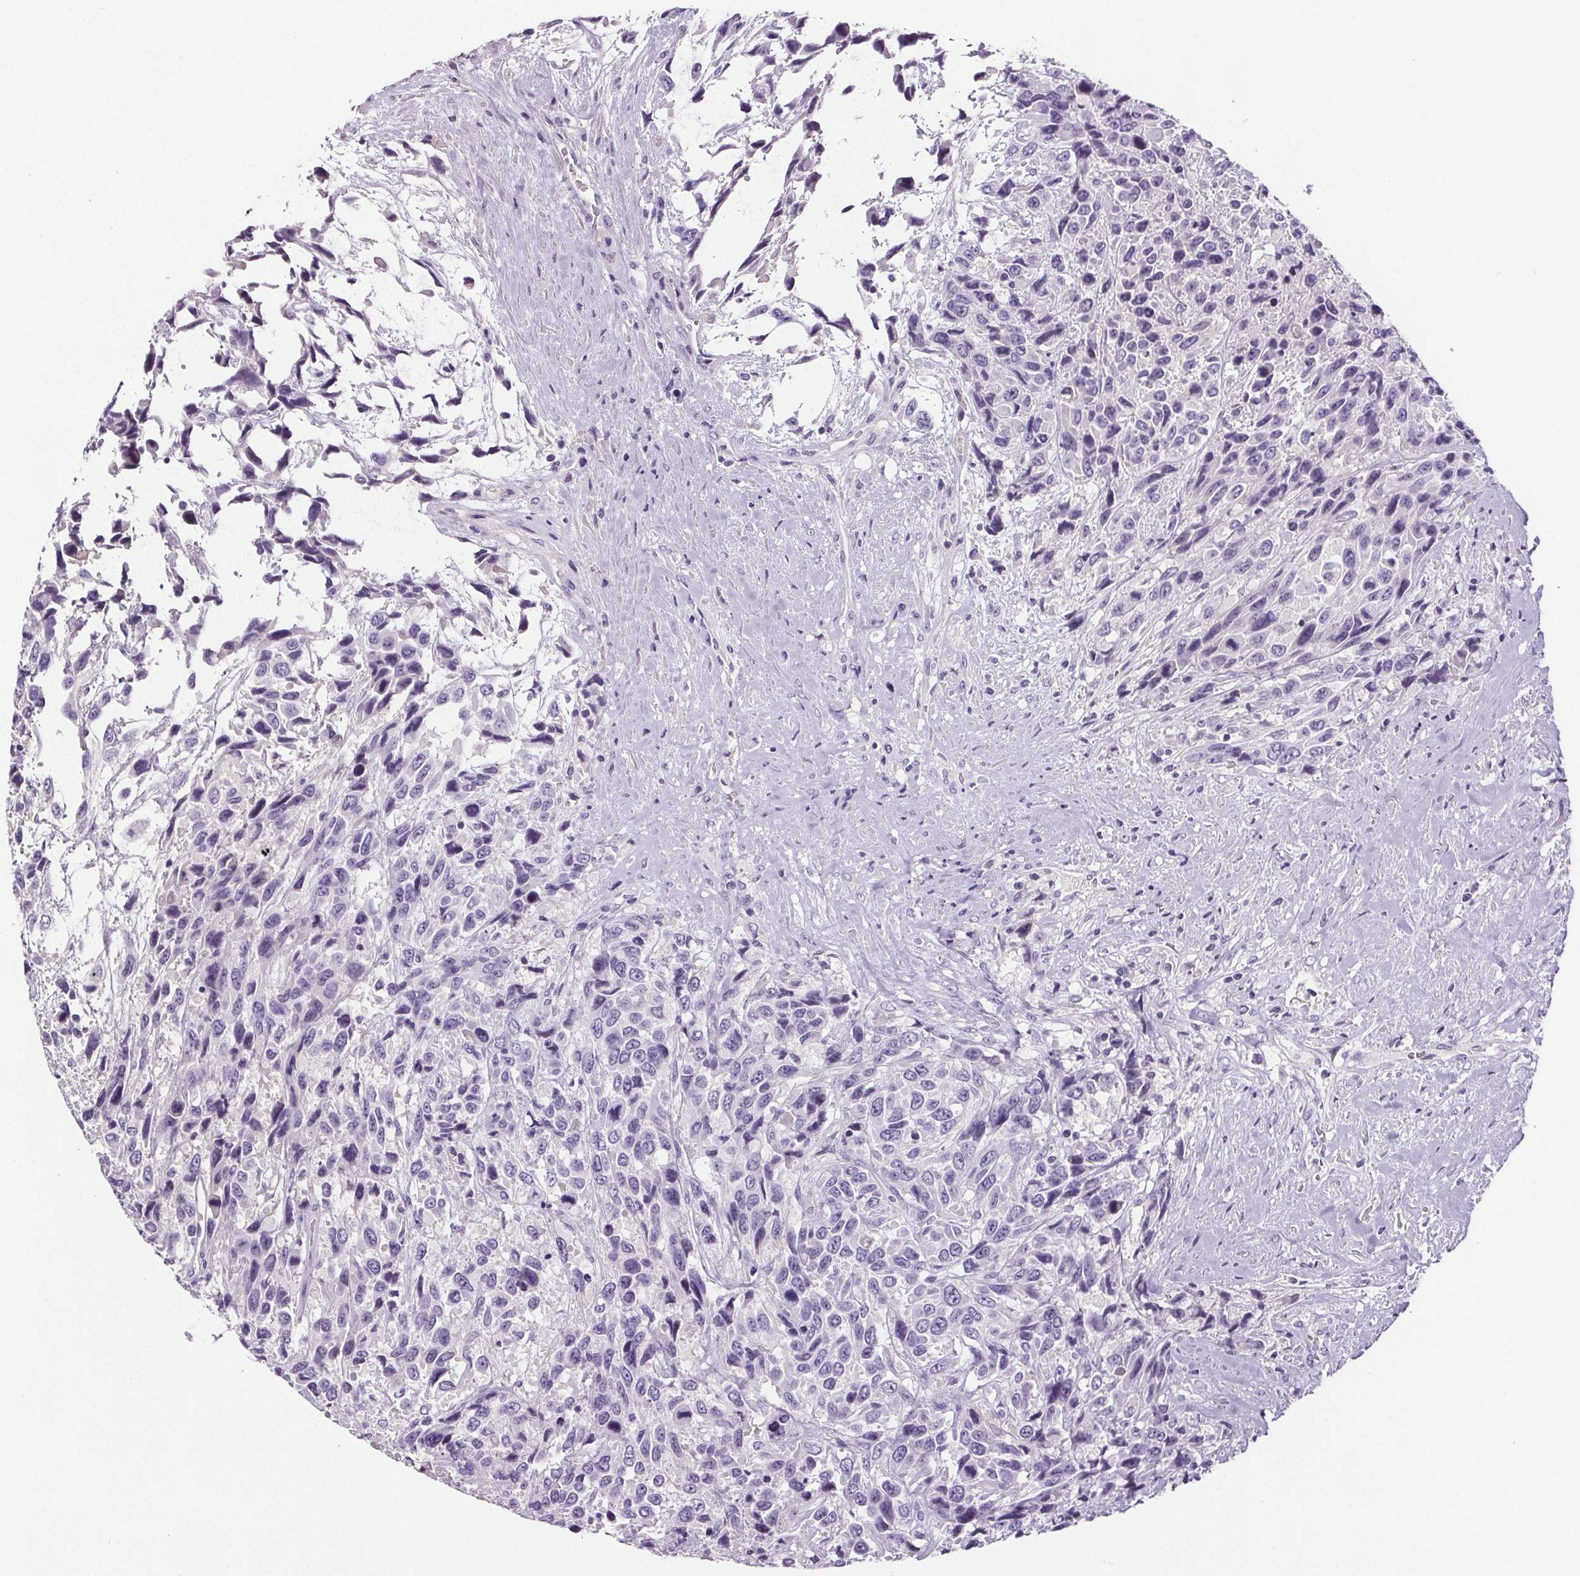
{"staining": {"intensity": "negative", "quantity": "none", "location": "none"}, "tissue": "urothelial cancer", "cell_type": "Tumor cells", "image_type": "cancer", "snomed": [{"axis": "morphology", "description": "Urothelial carcinoma, High grade"}, {"axis": "topography", "description": "Urinary bladder"}], "caption": "Immunohistochemistry (IHC) of human urothelial cancer shows no positivity in tumor cells.", "gene": "CD5L", "patient": {"sex": "female", "age": 70}}